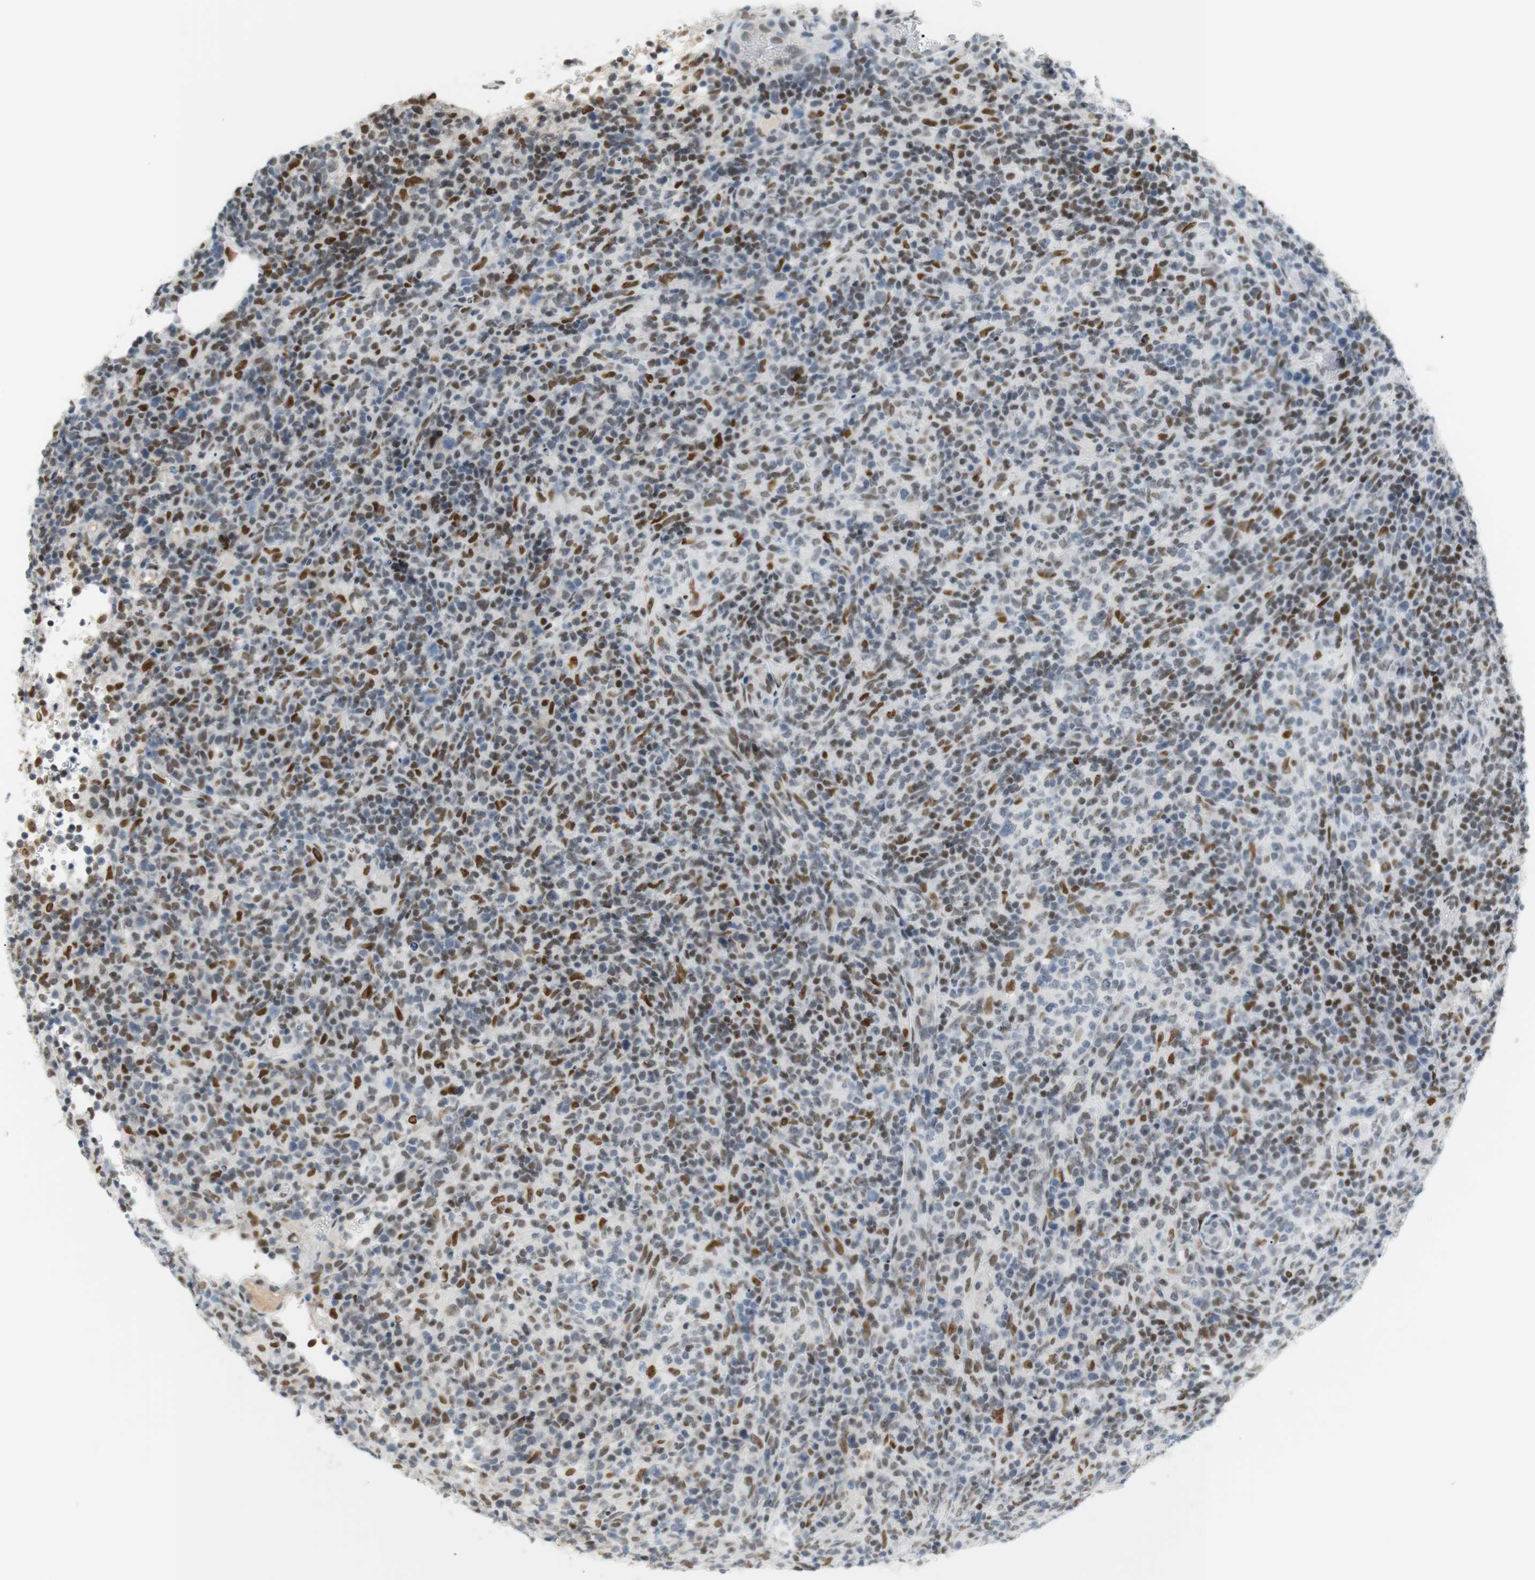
{"staining": {"intensity": "weak", "quantity": "25%-75%", "location": "nuclear"}, "tissue": "lymphoma", "cell_type": "Tumor cells", "image_type": "cancer", "snomed": [{"axis": "morphology", "description": "Malignant lymphoma, non-Hodgkin's type, High grade"}, {"axis": "topography", "description": "Lymph node"}], "caption": "This is a histology image of immunohistochemistry staining of malignant lymphoma, non-Hodgkin's type (high-grade), which shows weak positivity in the nuclear of tumor cells.", "gene": "BMI1", "patient": {"sex": "female", "age": 76}}